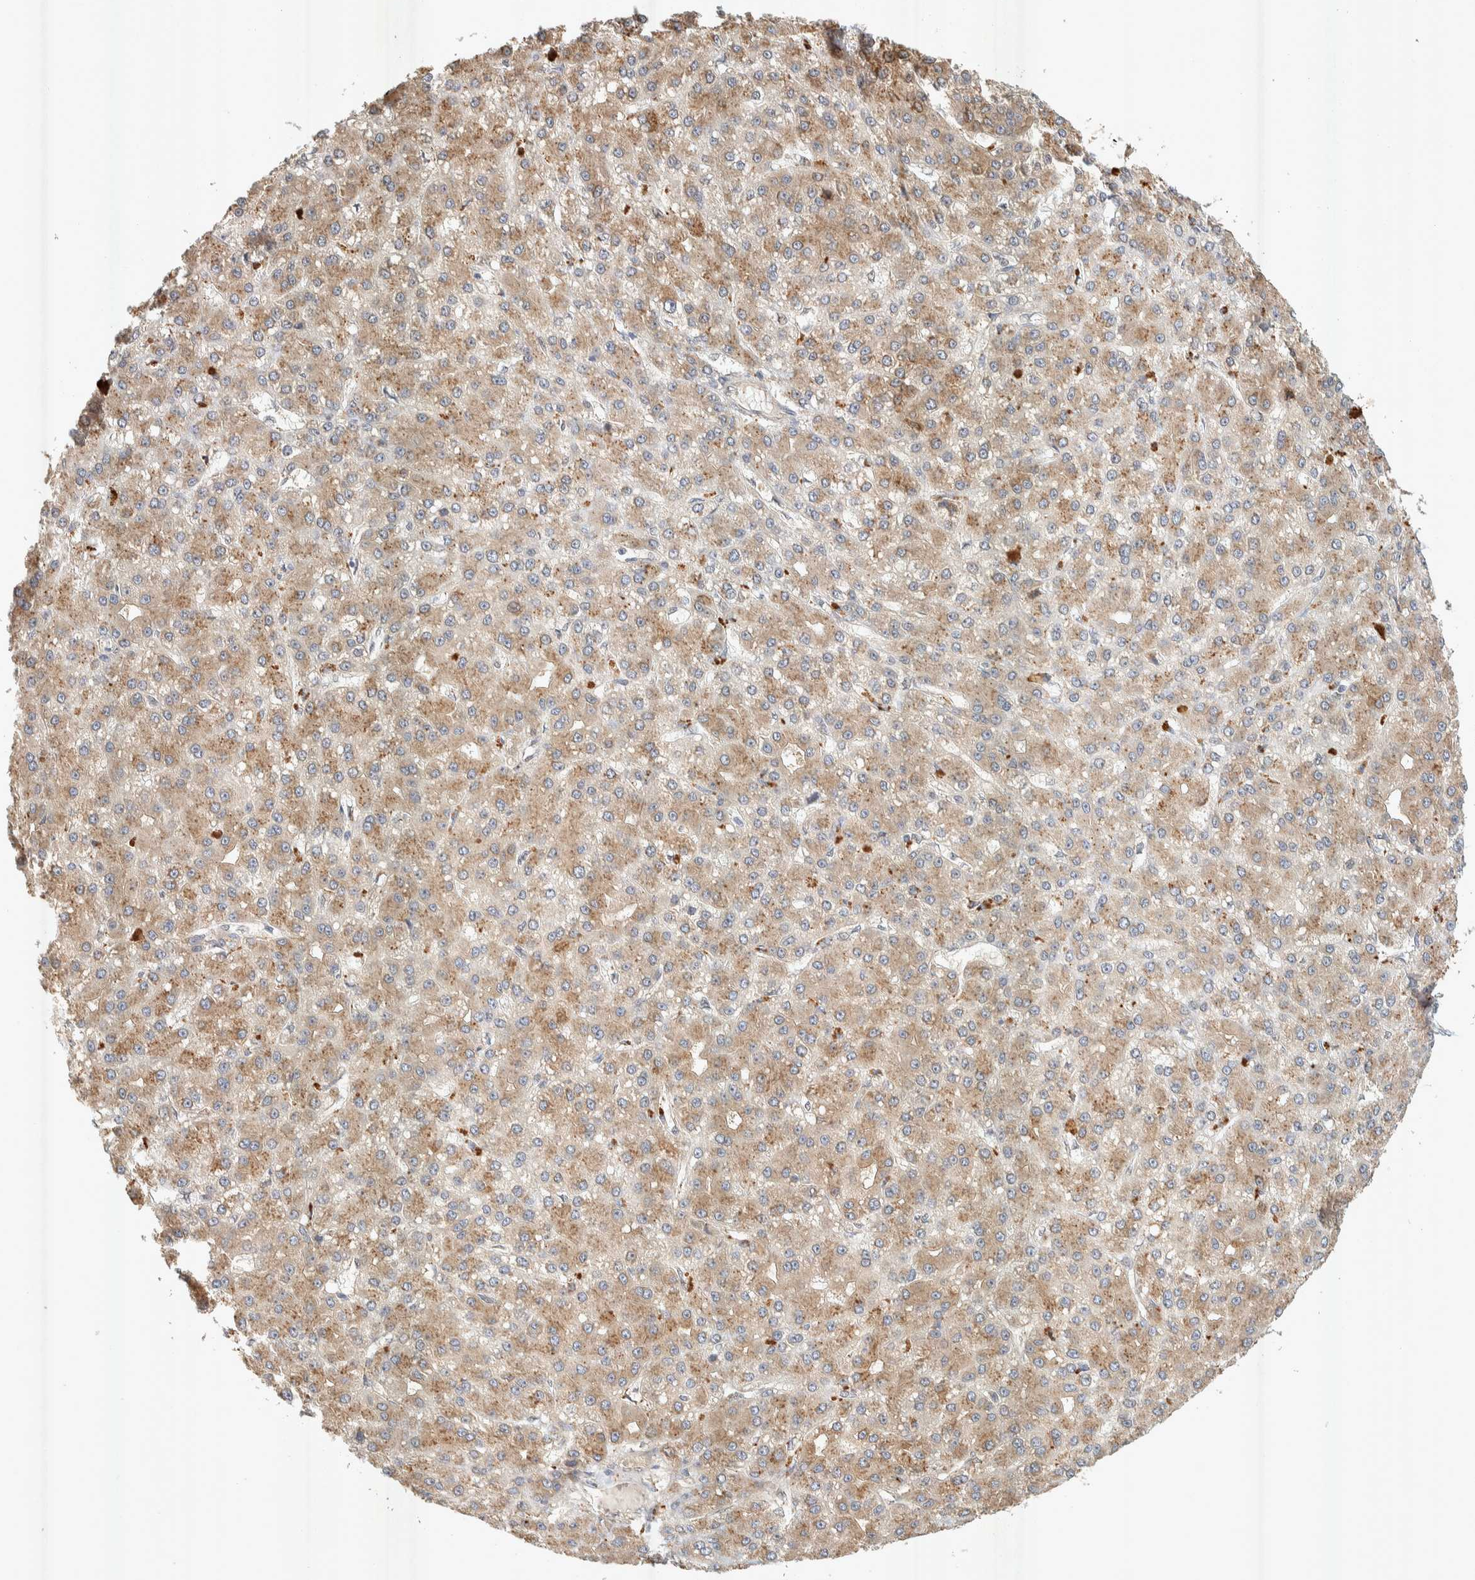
{"staining": {"intensity": "moderate", "quantity": ">75%", "location": "cytoplasmic/membranous"}, "tissue": "liver cancer", "cell_type": "Tumor cells", "image_type": "cancer", "snomed": [{"axis": "morphology", "description": "Carcinoma, Hepatocellular, NOS"}, {"axis": "topography", "description": "Liver"}], "caption": "Immunohistochemical staining of human liver cancer (hepatocellular carcinoma) displays medium levels of moderate cytoplasmic/membranous staining in approximately >75% of tumor cells. The staining was performed using DAB to visualize the protein expression in brown, while the nuclei were stained in blue with hematoxylin (Magnification: 20x).", "gene": "PXK", "patient": {"sex": "male", "age": 67}}